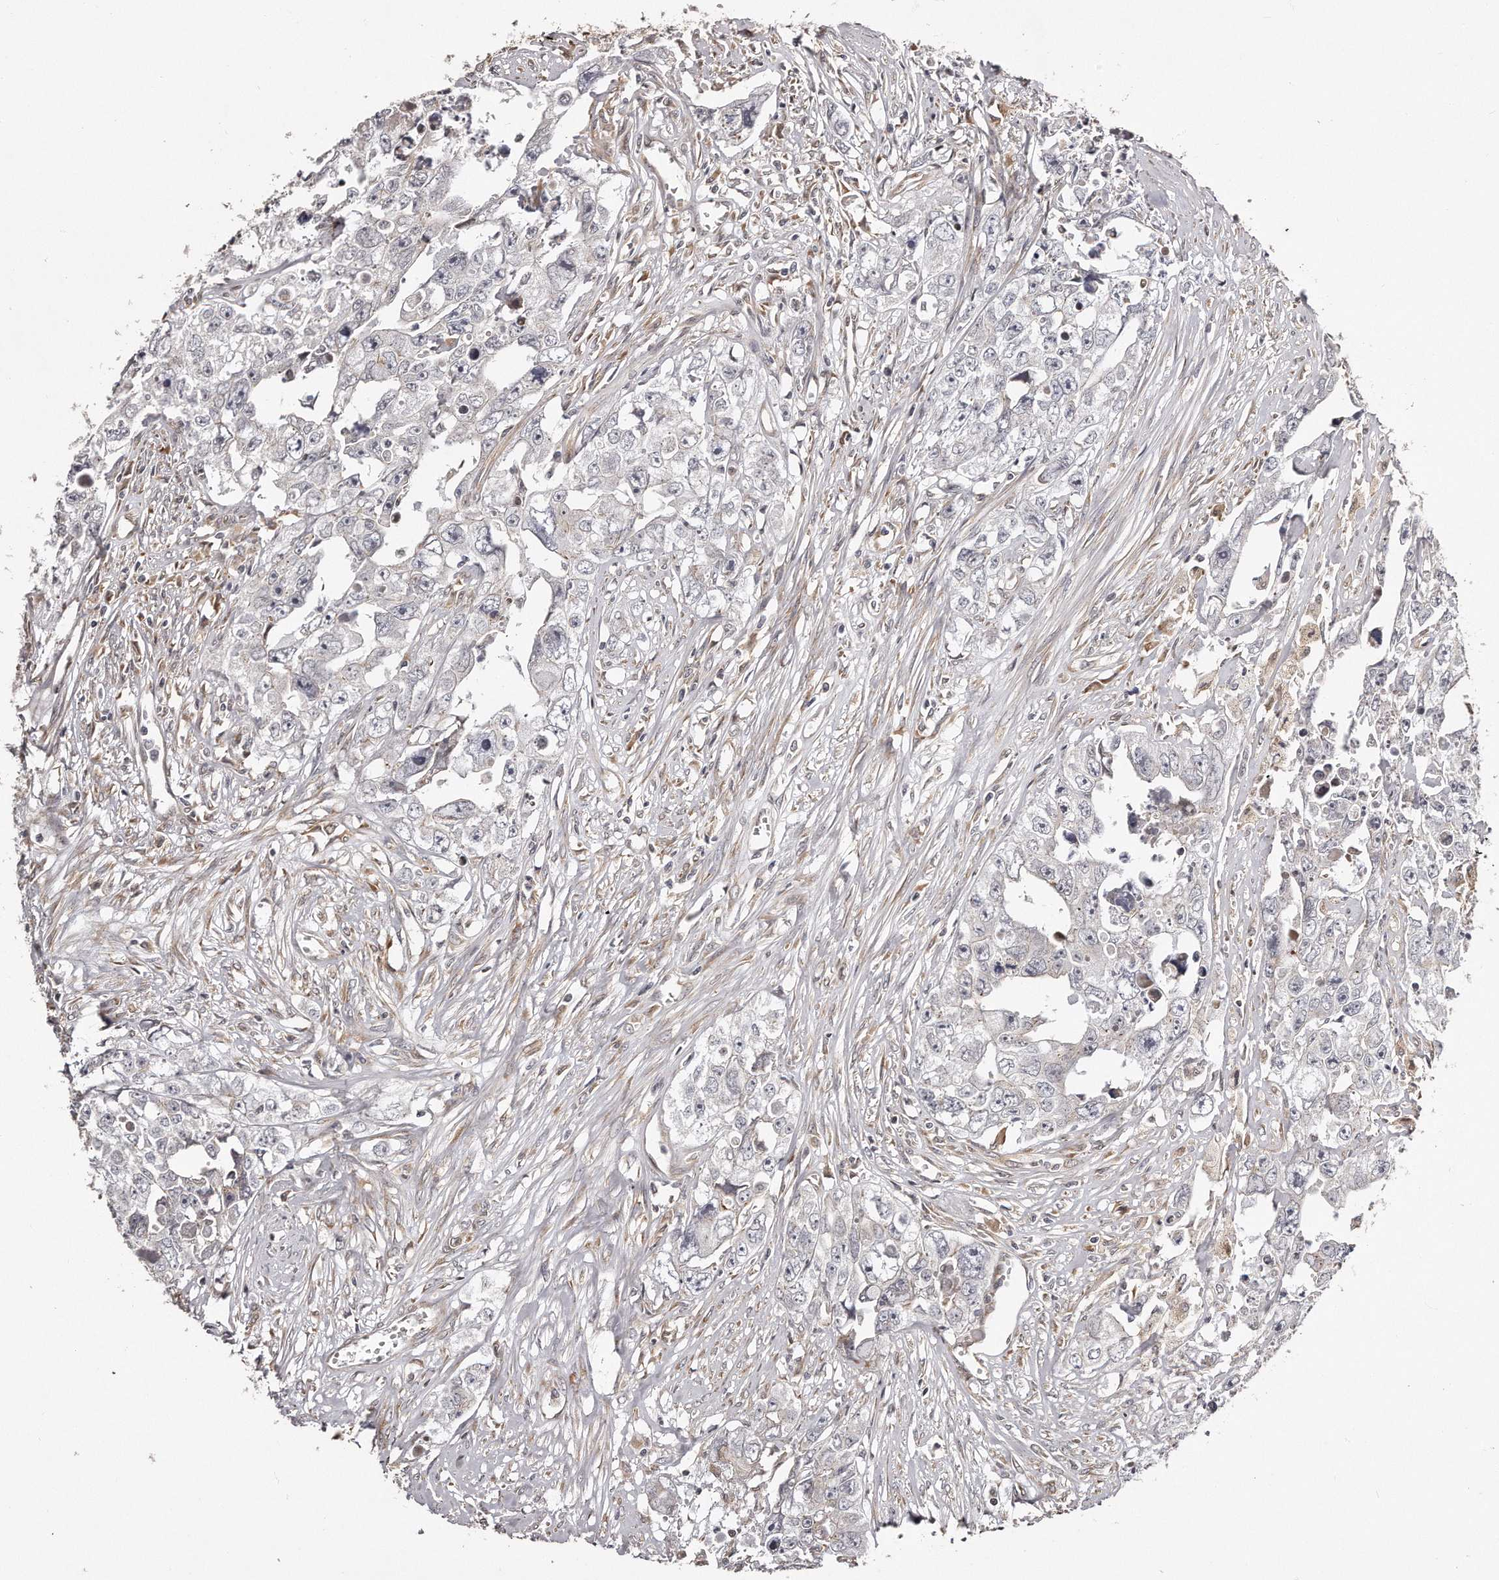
{"staining": {"intensity": "negative", "quantity": "none", "location": "none"}, "tissue": "testis cancer", "cell_type": "Tumor cells", "image_type": "cancer", "snomed": [{"axis": "morphology", "description": "Seminoma, NOS"}, {"axis": "morphology", "description": "Carcinoma, Embryonal, NOS"}, {"axis": "topography", "description": "Testis"}], "caption": "Tumor cells are negative for protein expression in human testis seminoma. The staining is performed using DAB brown chromogen with nuclei counter-stained in using hematoxylin.", "gene": "TRAPPC14", "patient": {"sex": "male", "age": 43}}